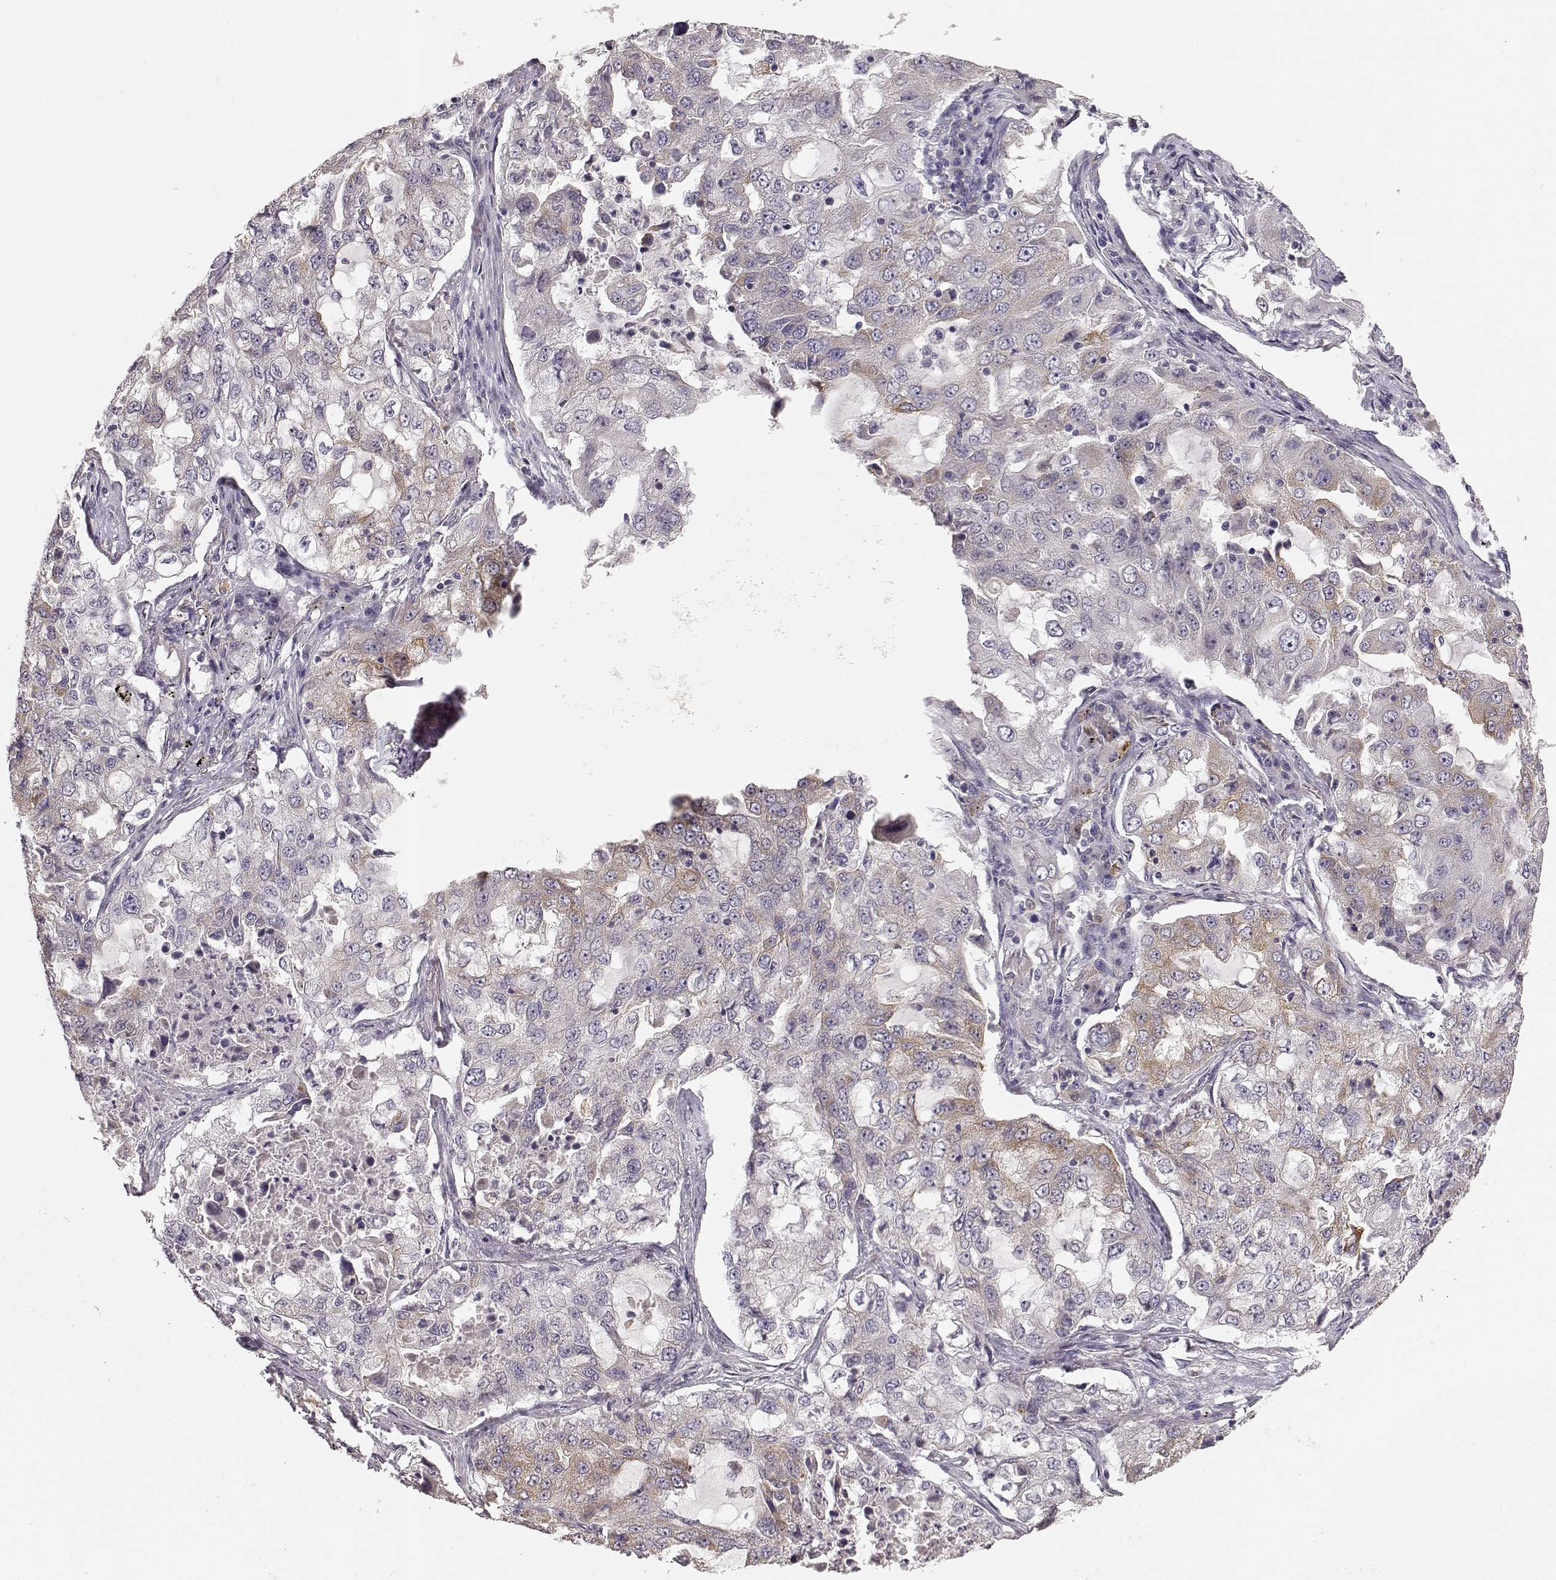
{"staining": {"intensity": "moderate", "quantity": "<25%", "location": "cytoplasmic/membranous"}, "tissue": "lung cancer", "cell_type": "Tumor cells", "image_type": "cancer", "snomed": [{"axis": "morphology", "description": "Adenocarcinoma, NOS"}, {"axis": "topography", "description": "Lung"}], "caption": "Immunohistochemical staining of lung cancer (adenocarcinoma) reveals moderate cytoplasmic/membranous protein staining in about <25% of tumor cells.", "gene": "GHR", "patient": {"sex": "female", "age": 61}}